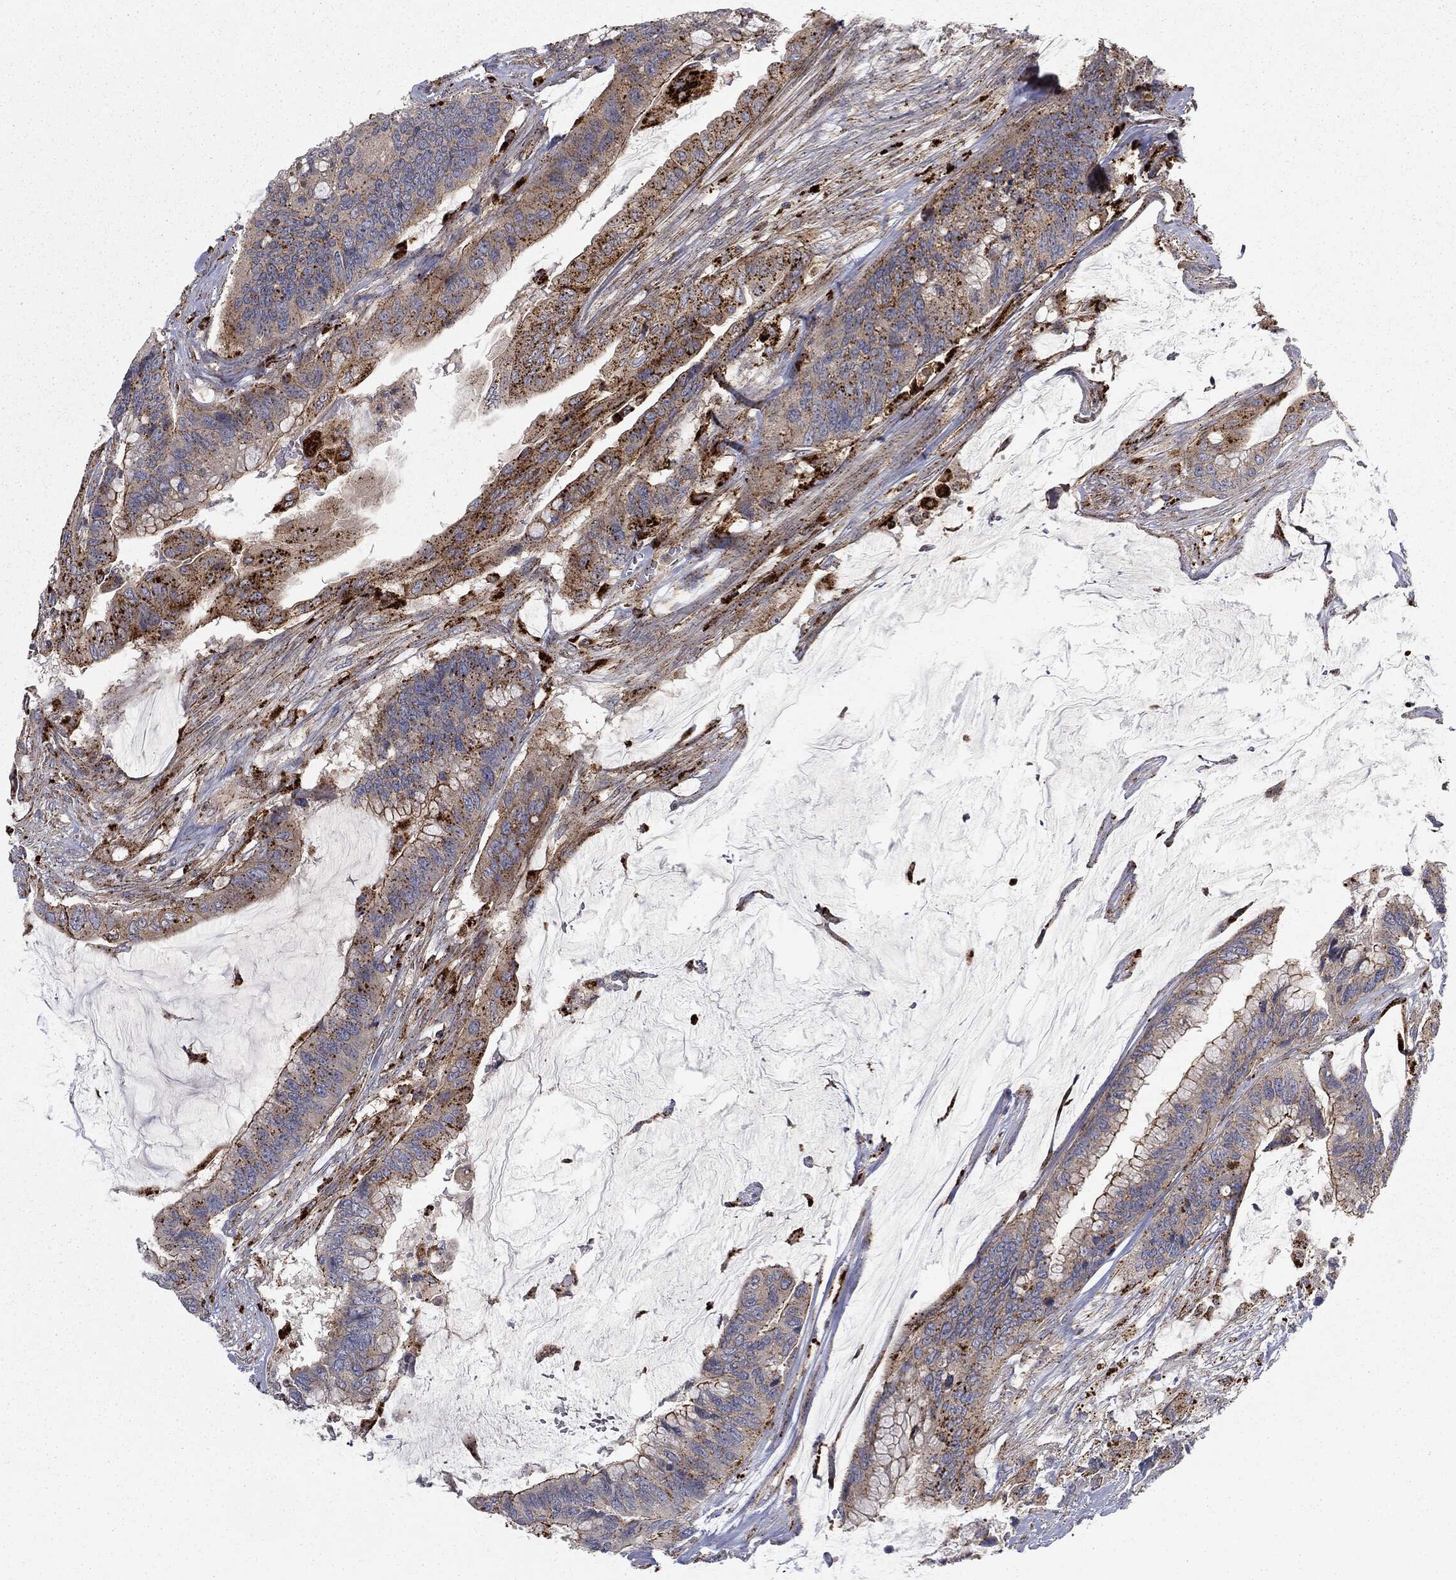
{"staining": {"intensity": "strong", "quantity": "25%-75%", "location": "cytoplasmic/membranous"}, "tissue": "colorectal cancer", "cell_type": "Tumor cells", "image_type": "cancer", "snomed": [{"axis": "morphology", "description": "Adenocarcinoma, NOS"}, {"axis": "topography", "description": "Rectum"}], "caption": "Human colorectal adenocarcinoma stained for a protein (brown) shows strong cytoplasmic/membranous positive positivity in approximately 25%-75% of tumor cells.", "gene": "CTSA", "patient": {"sex": "female", "age": 59}}